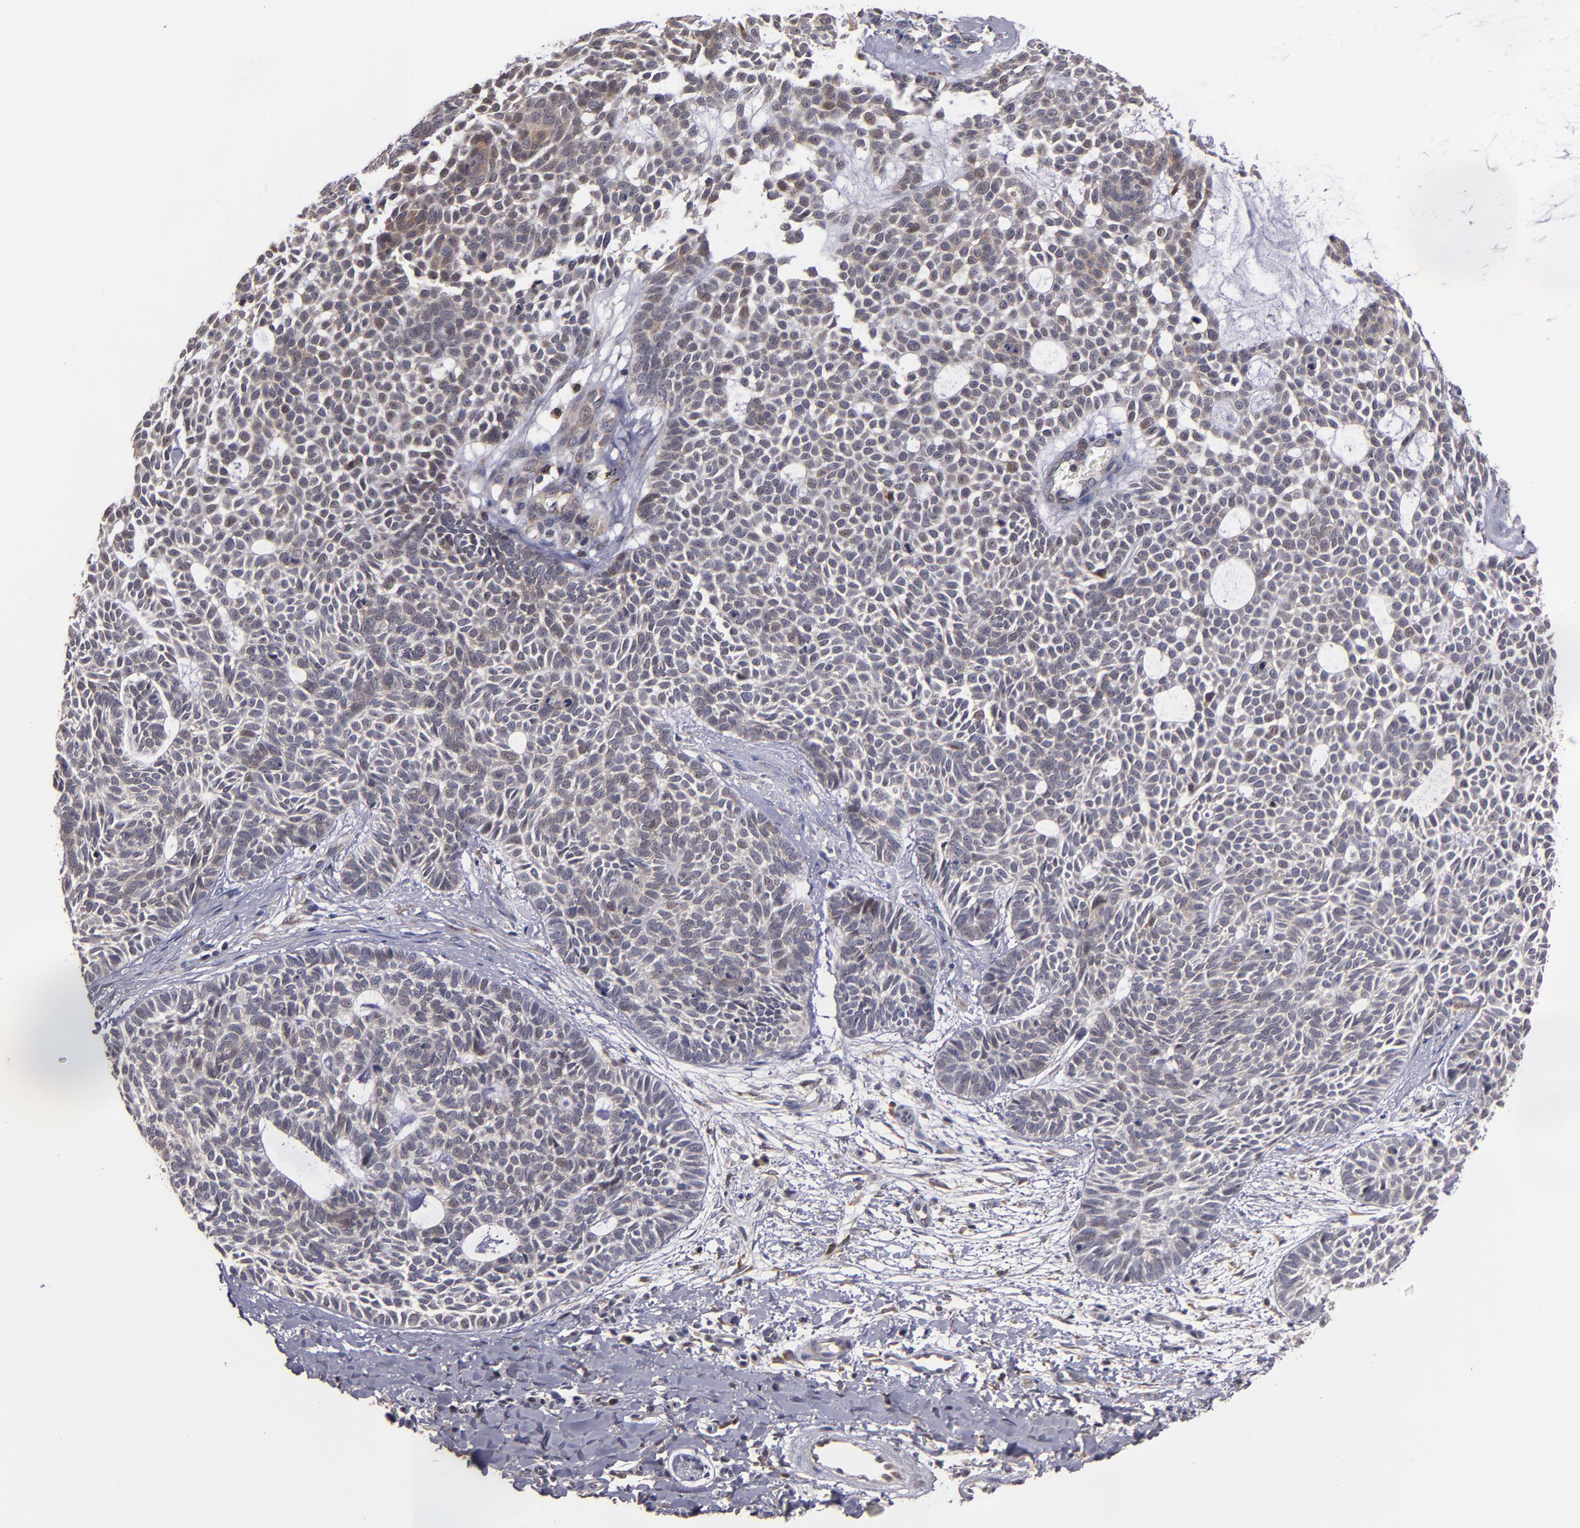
{"staining": {"intensity": "weak", "quantity": "<25%", "location": "cytoplasmic/membranous"}, "tissue": "skin cancer", "cell_type": "Tumor cells", "image_type": "cancer", "snomed": [{"axis": "morphology", "description": "Basal cell carcinoma"}, {"axis": "topography", "description": "Skin"}], "caption": "A histopathology image of skin cancer (basal cell carcinoma) stained for a protein shows no brown staining in tumor cells.", "gene": "CASP1", "patient": {"sex": "male", "age": 75}}